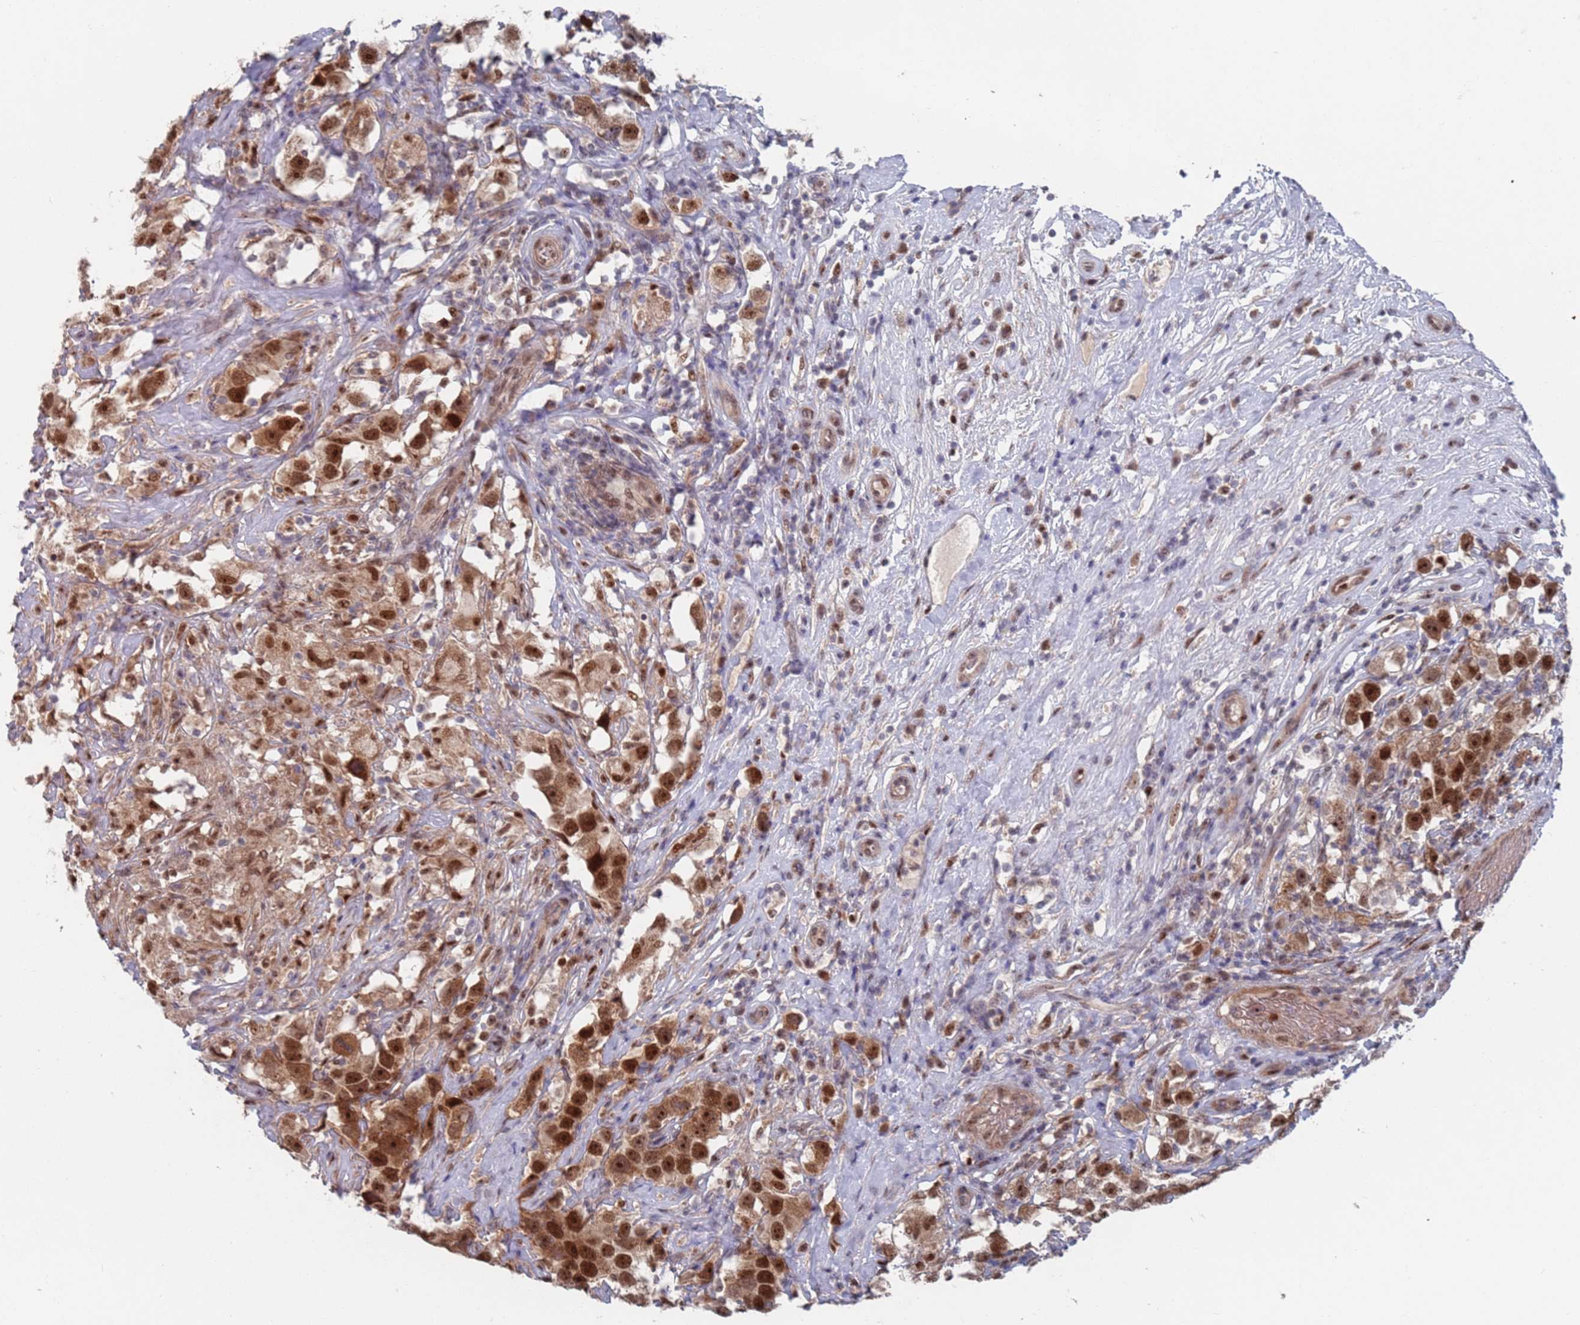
{"staining": {"intensity": "strong", "quantity": ">75%", "location": "nuclear"}, "tissue": "testis cancer", "cell_type": "Tumor cells", "image_type": "cancer", "snomed": [{"axis": "morphology", "description": "Seminoma, NOS"}, {"axis": "topography", "description": "Testis"}], "caption": "The micrograph shows staining of testis cancer (seminoma), revealing strong nuclear protein staining (brown color) within tumor cells. Immunohistochemistry (ihc) stains the protein of interest in brown and the nuclei are stained blue.", "gene": "RPP25", "patient": {"sex": "male", "age": 49}}